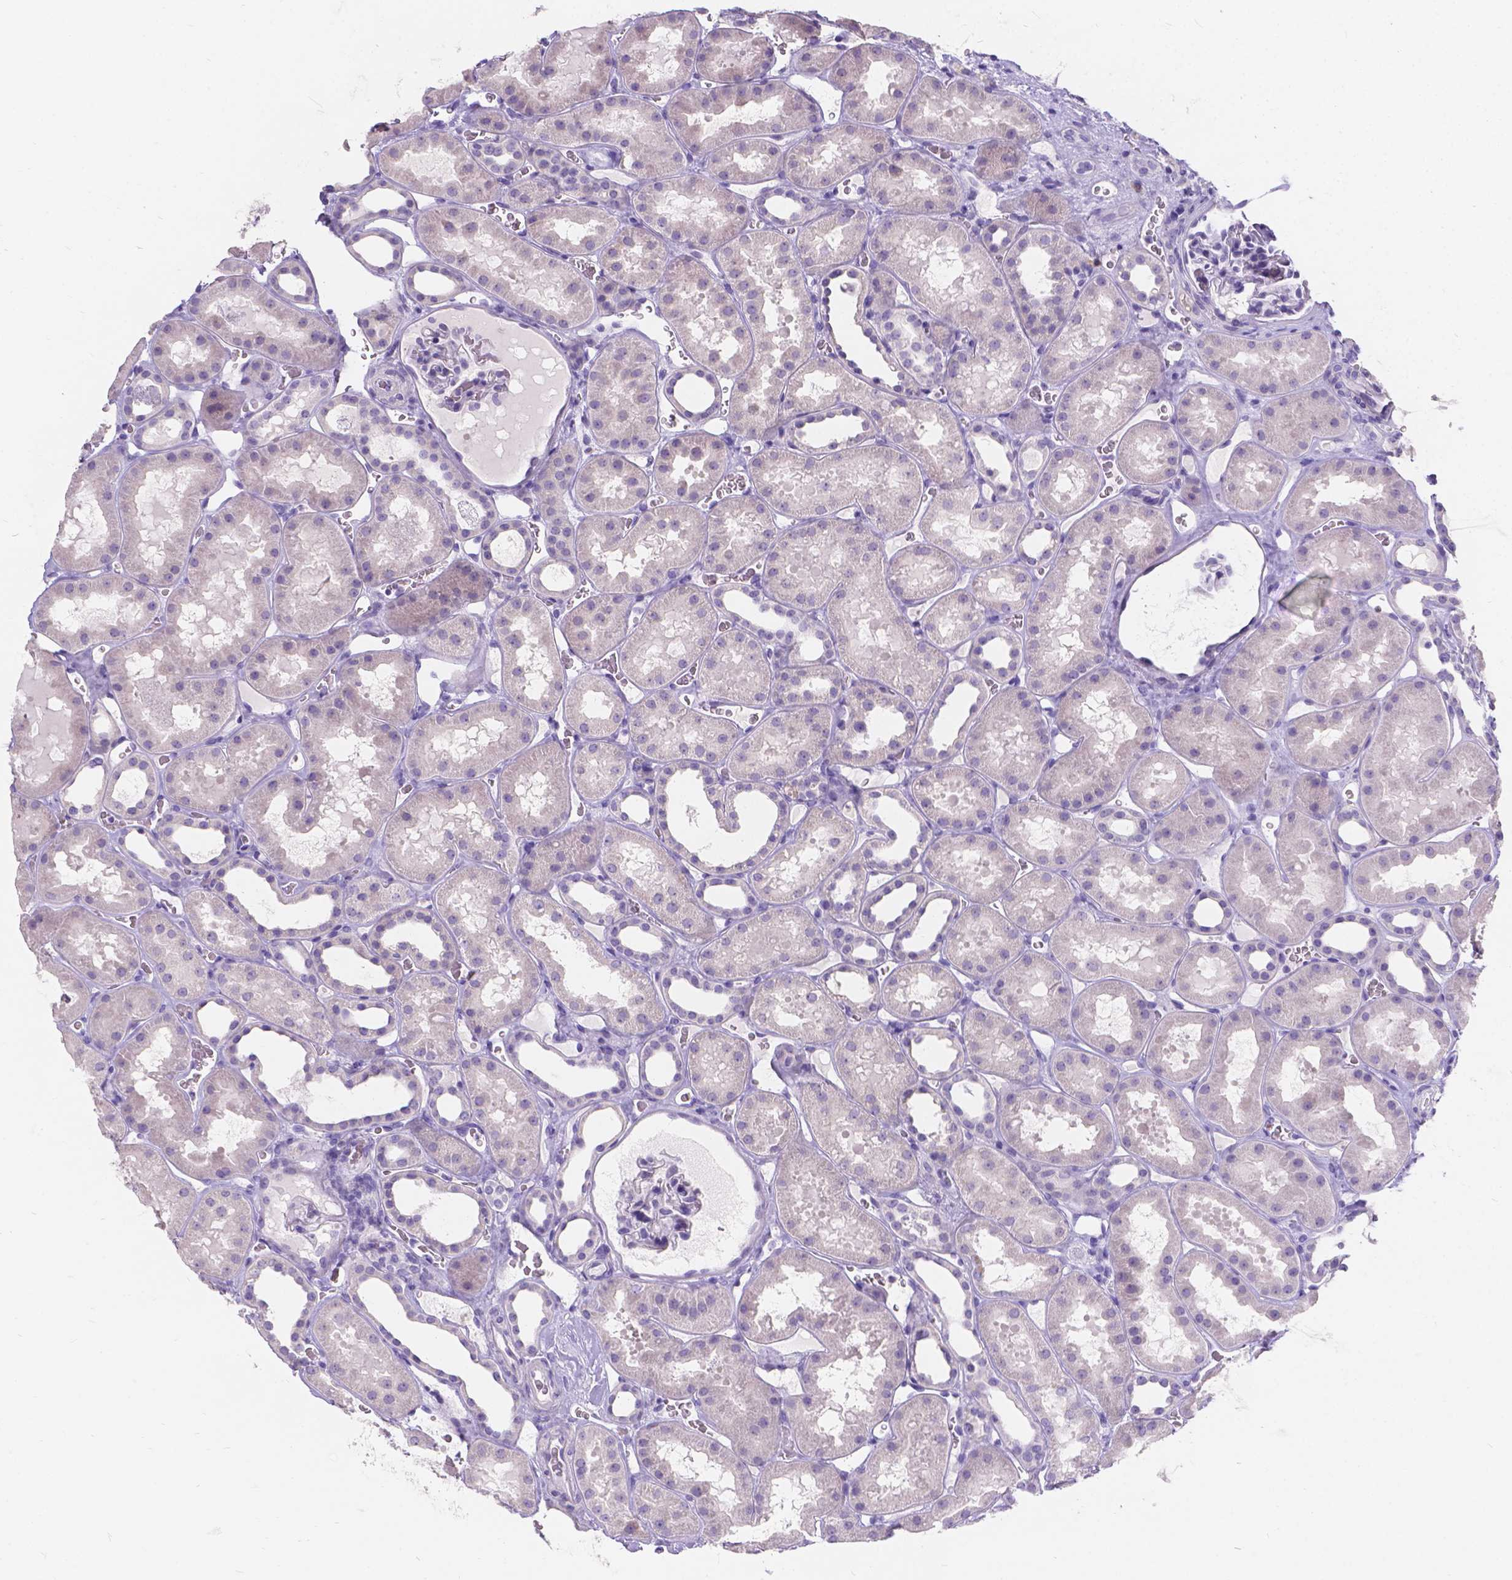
{"staining": {"intensity": "negative", "quantity": "none", "location": "none"}, "tissue": "kidney", "cell_type": "Cells in glomeruli", "image_type": "normal", "snomed": [{"axis": "morphology", "description": "Normal tissue, NOS"}, {"axis": "topography", "description": "Kidney"}], "caption": "A high-resolution image shows IHC staining of benign kidney, which shows no significant positivity in cells in glomeruli.", "gene": "GNRHR", "patient": {"sex": "female", "age": 41}}